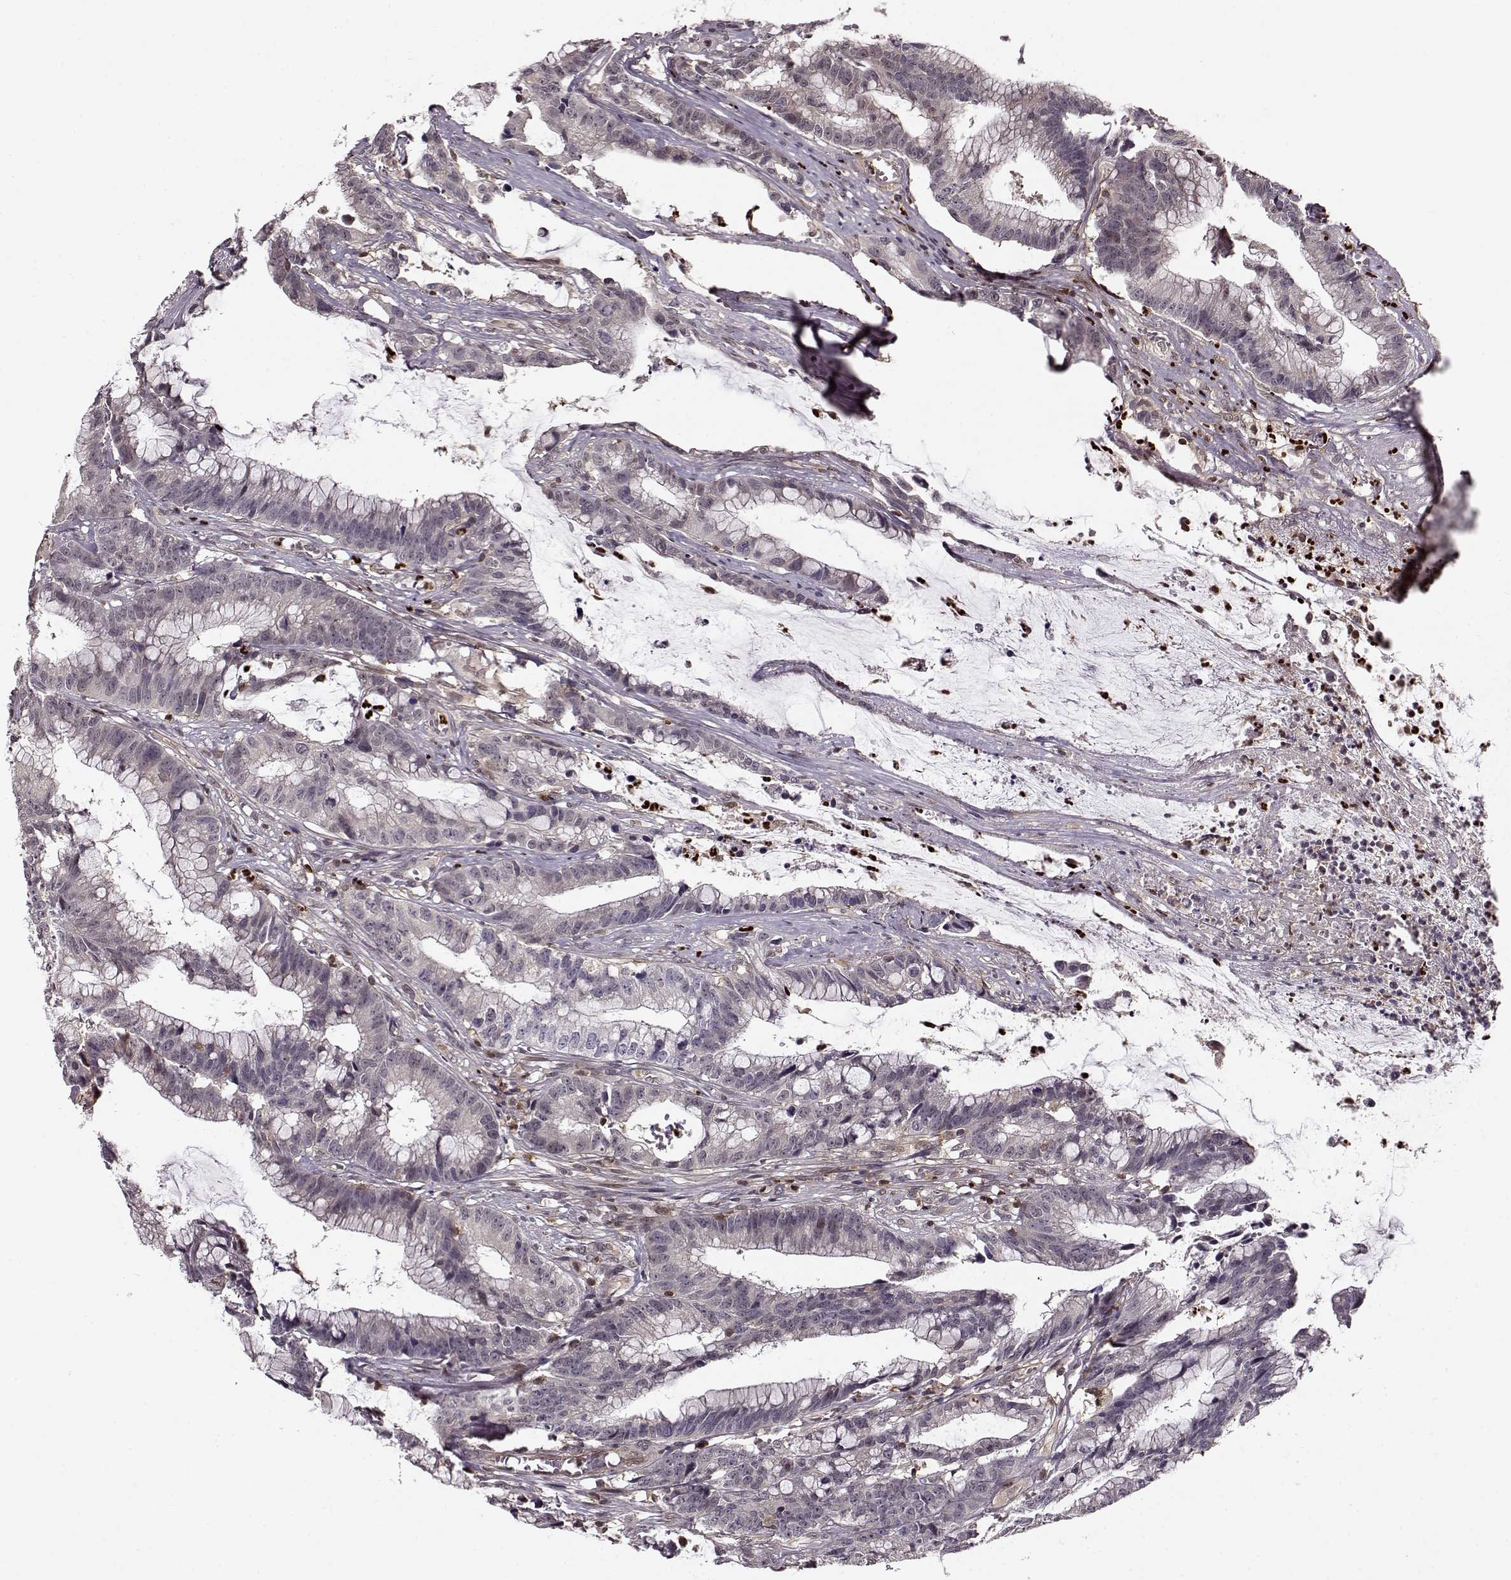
{"staining": {"intensity": "negative", "quantity": "none", "location": "none"}, "tissue": "colorectal cancer", "cell_type": "Tumor cells", "image_type": "cancer", "snomed": [{"axis": "morphology", "description": "Adenocarcinoma, NOS"}, {"axis": "topography", "description": "Colon"}], "caption": "IHC photomicrograph of neoplastic tissue: colorectal cancer (adenocarcinoma) stained with DAB reveals no significant protein expression in tumor cells.", "gene": "MFSD1", "patient": {"sex": "female", "age": 78}}